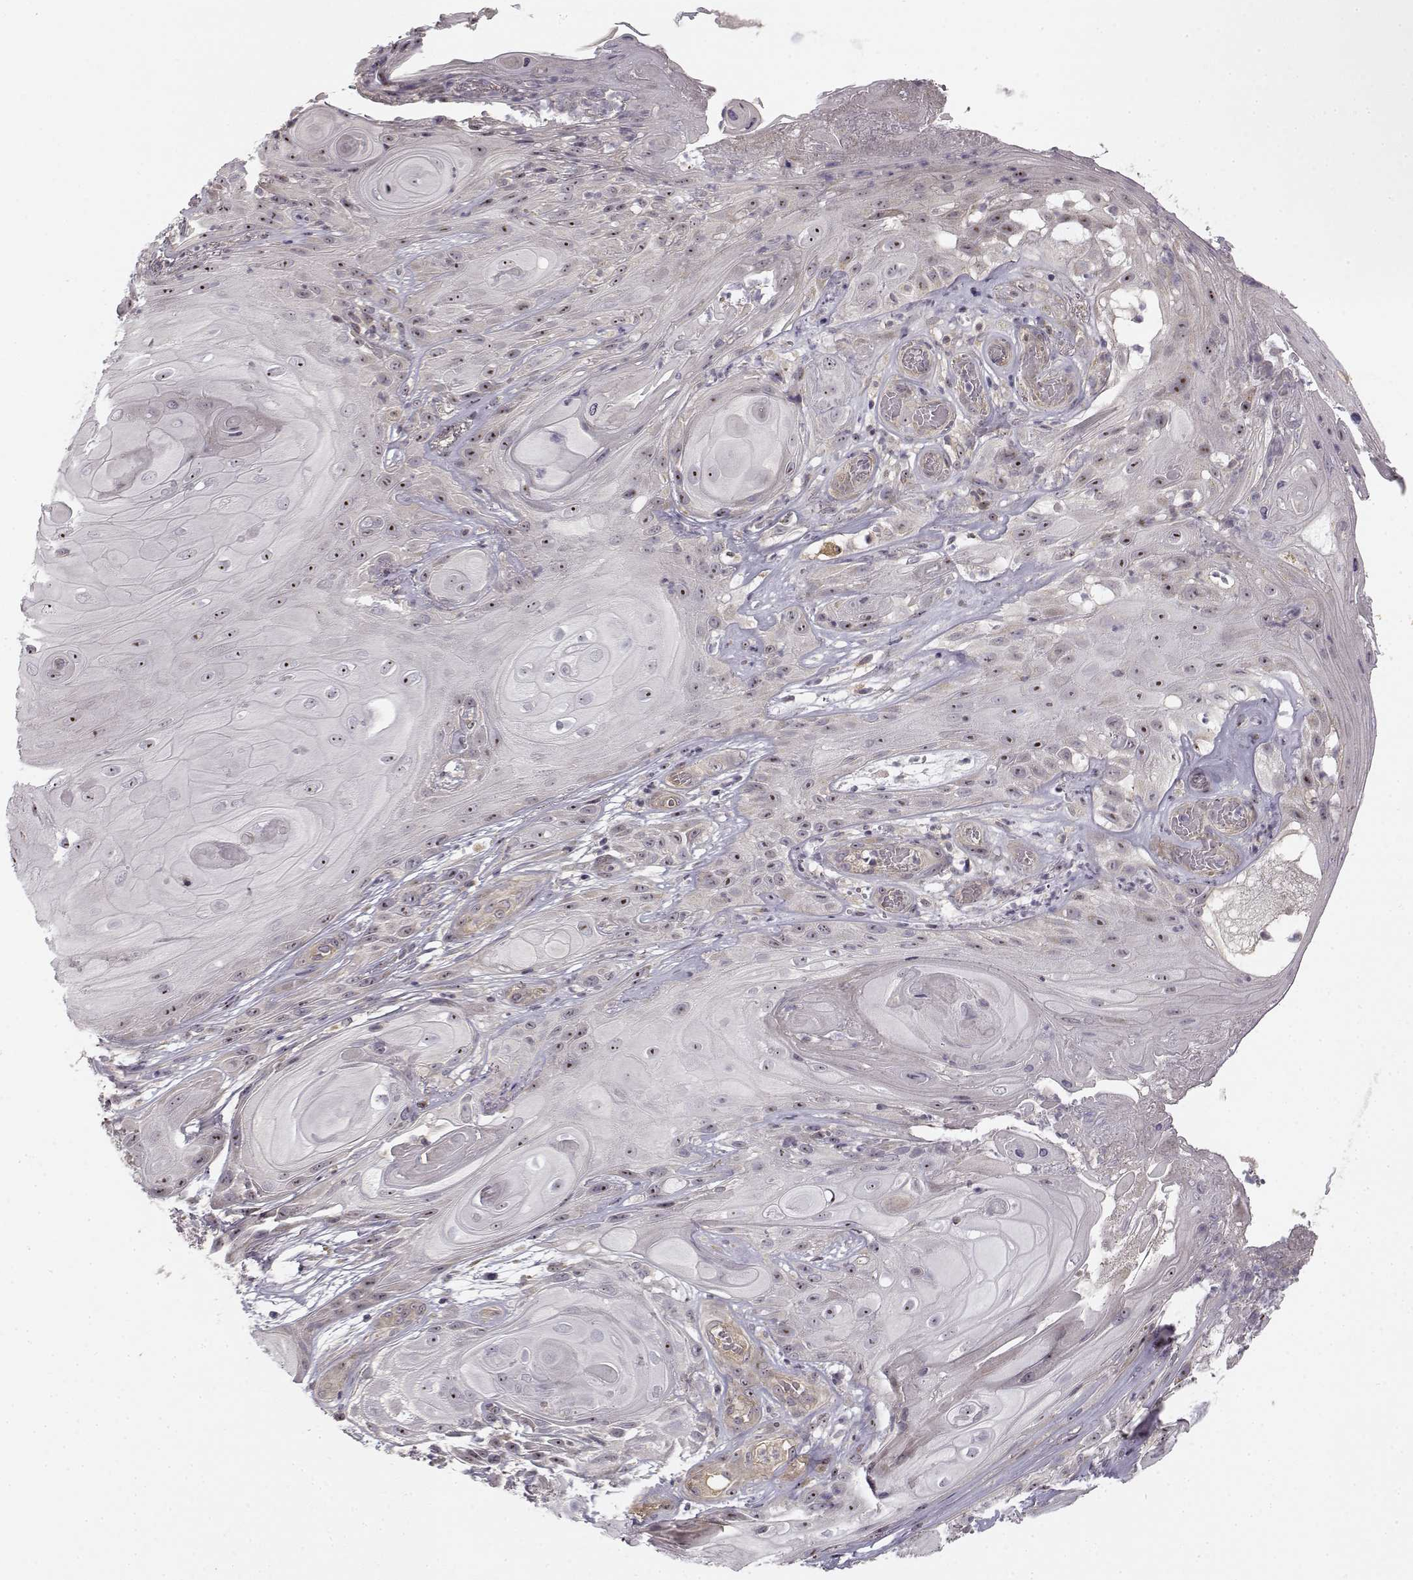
{"staining": {"intensity": "weak", "quantity": ">75%", "location": "nuclear"}, "tissue": "skin cancer", "cell_type": "Tumor cells", "image_type": "cancer", "snomed": [{"axis": "morphology", "description": "Squamous cell carcinoma, NOS"}, {"axis": "topography", "description": "Skin"}], "caption": "Protein expression analysis of human skin cancer (squamous cell carcinoma) reveals weak nuclear positivity in about >75% of tumor cells. The protein of interest is stained brown, and the nuclei are stained in blue (DAB IHC with brightfield microscopy, high magnification).", "gene": "MED12L", "patient": {"sex": "male", "age": 62}}